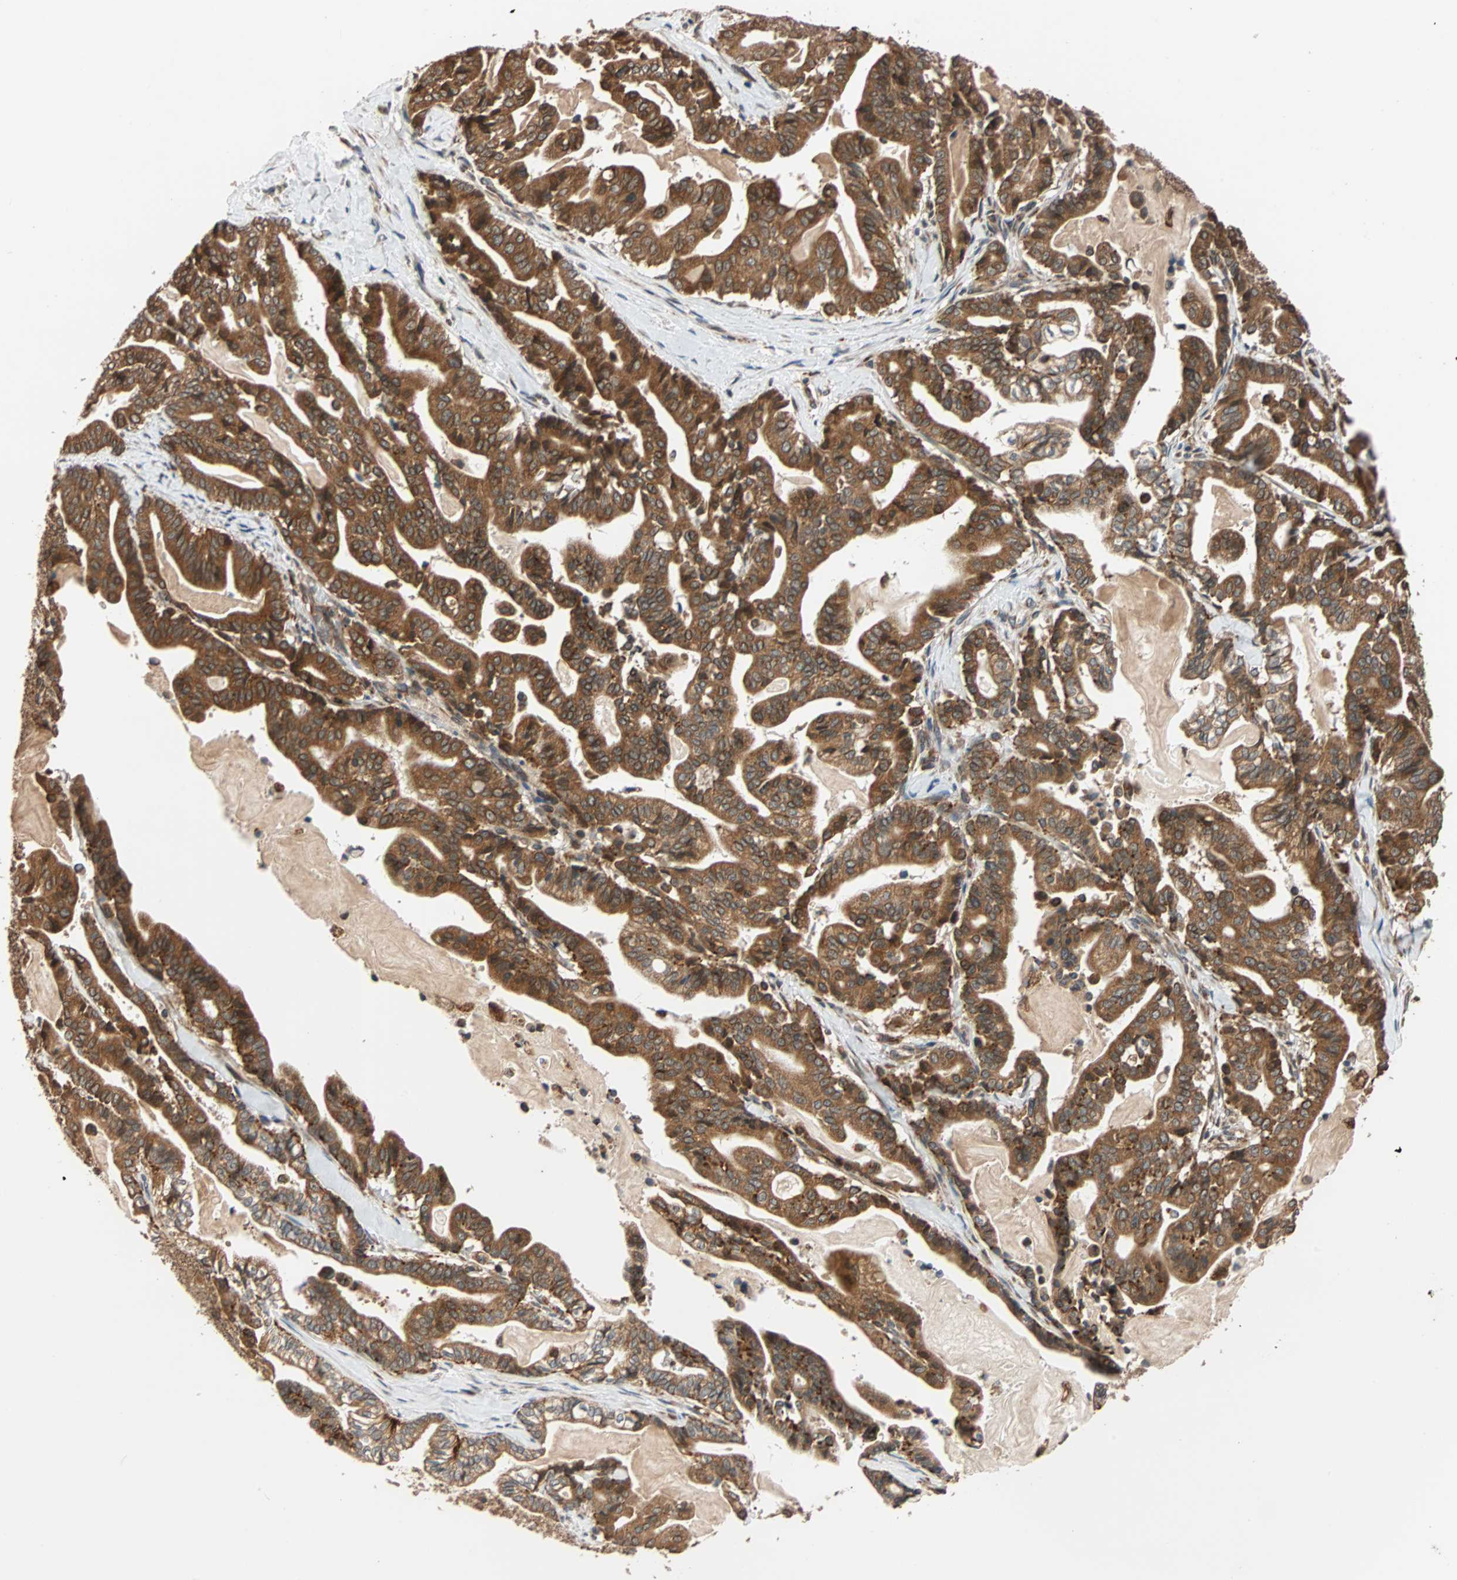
{"staining": {"intensity": "strong", "quantity": ">75%", "location": "cytoplasmic/membranous"}, "tissue": "pancreatic cancer", "cell_type": "Tumor cells", "image_type": "cancer", "snomed": [{"axis": "morphology", "description": "Adenocarcinoma, NOS"}, {"axis": "topography", "description": "Pancreas"}], "caption": "Adenocarcinoma (pancreatic) stained with a brown dye displays strong cytoplasmic/membranous positive positivity in approximately >75% of tumor cells.", "gene": "AUP1", "patient": {"sex": "male", "age": 63}}